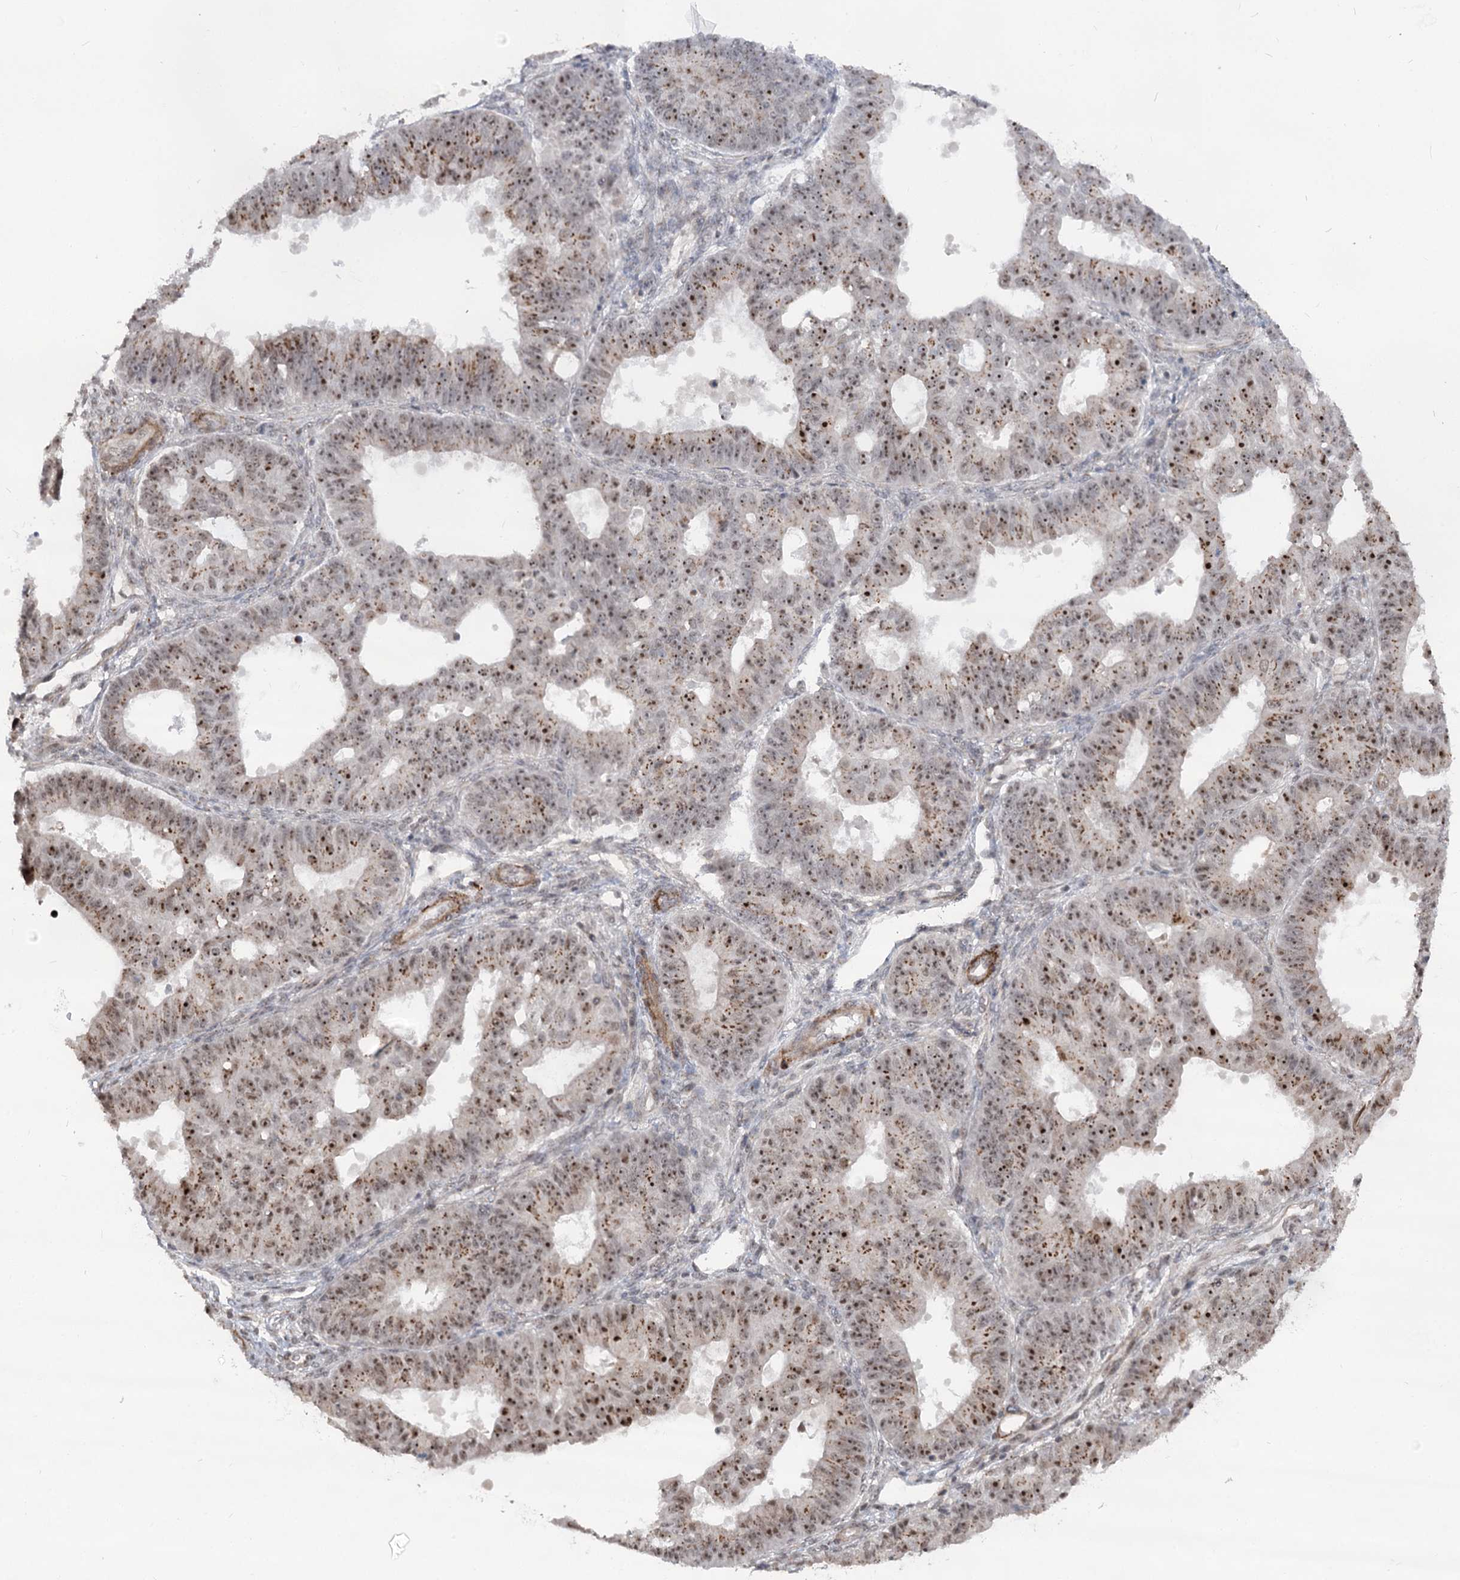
{"staining": {"intensity": "moderate", "quantity": ">75%", "location": "cytoplasmic/membranous,nuclear"}, "tissue": "ovarian cancer", "cell_type": "Tumor cells", "image_type": "cancer", "snomed": [{"axis": "morphology", "description": "Carcinoma, endometroid"}, {"axis": "topography", "description": "Appendix"}, {"axis": "topography", "description": "Ovary"}], "caption": "DAB (3,3'-diaminobenzidine) immunohistochemical staining of ovarian cancer shows moderate cytoplasmic/membranous and nuclear protein staining in about >75% of tumor cells.", "gene": "GNL3L", "patient": {"sex": "female", "age": 42}}